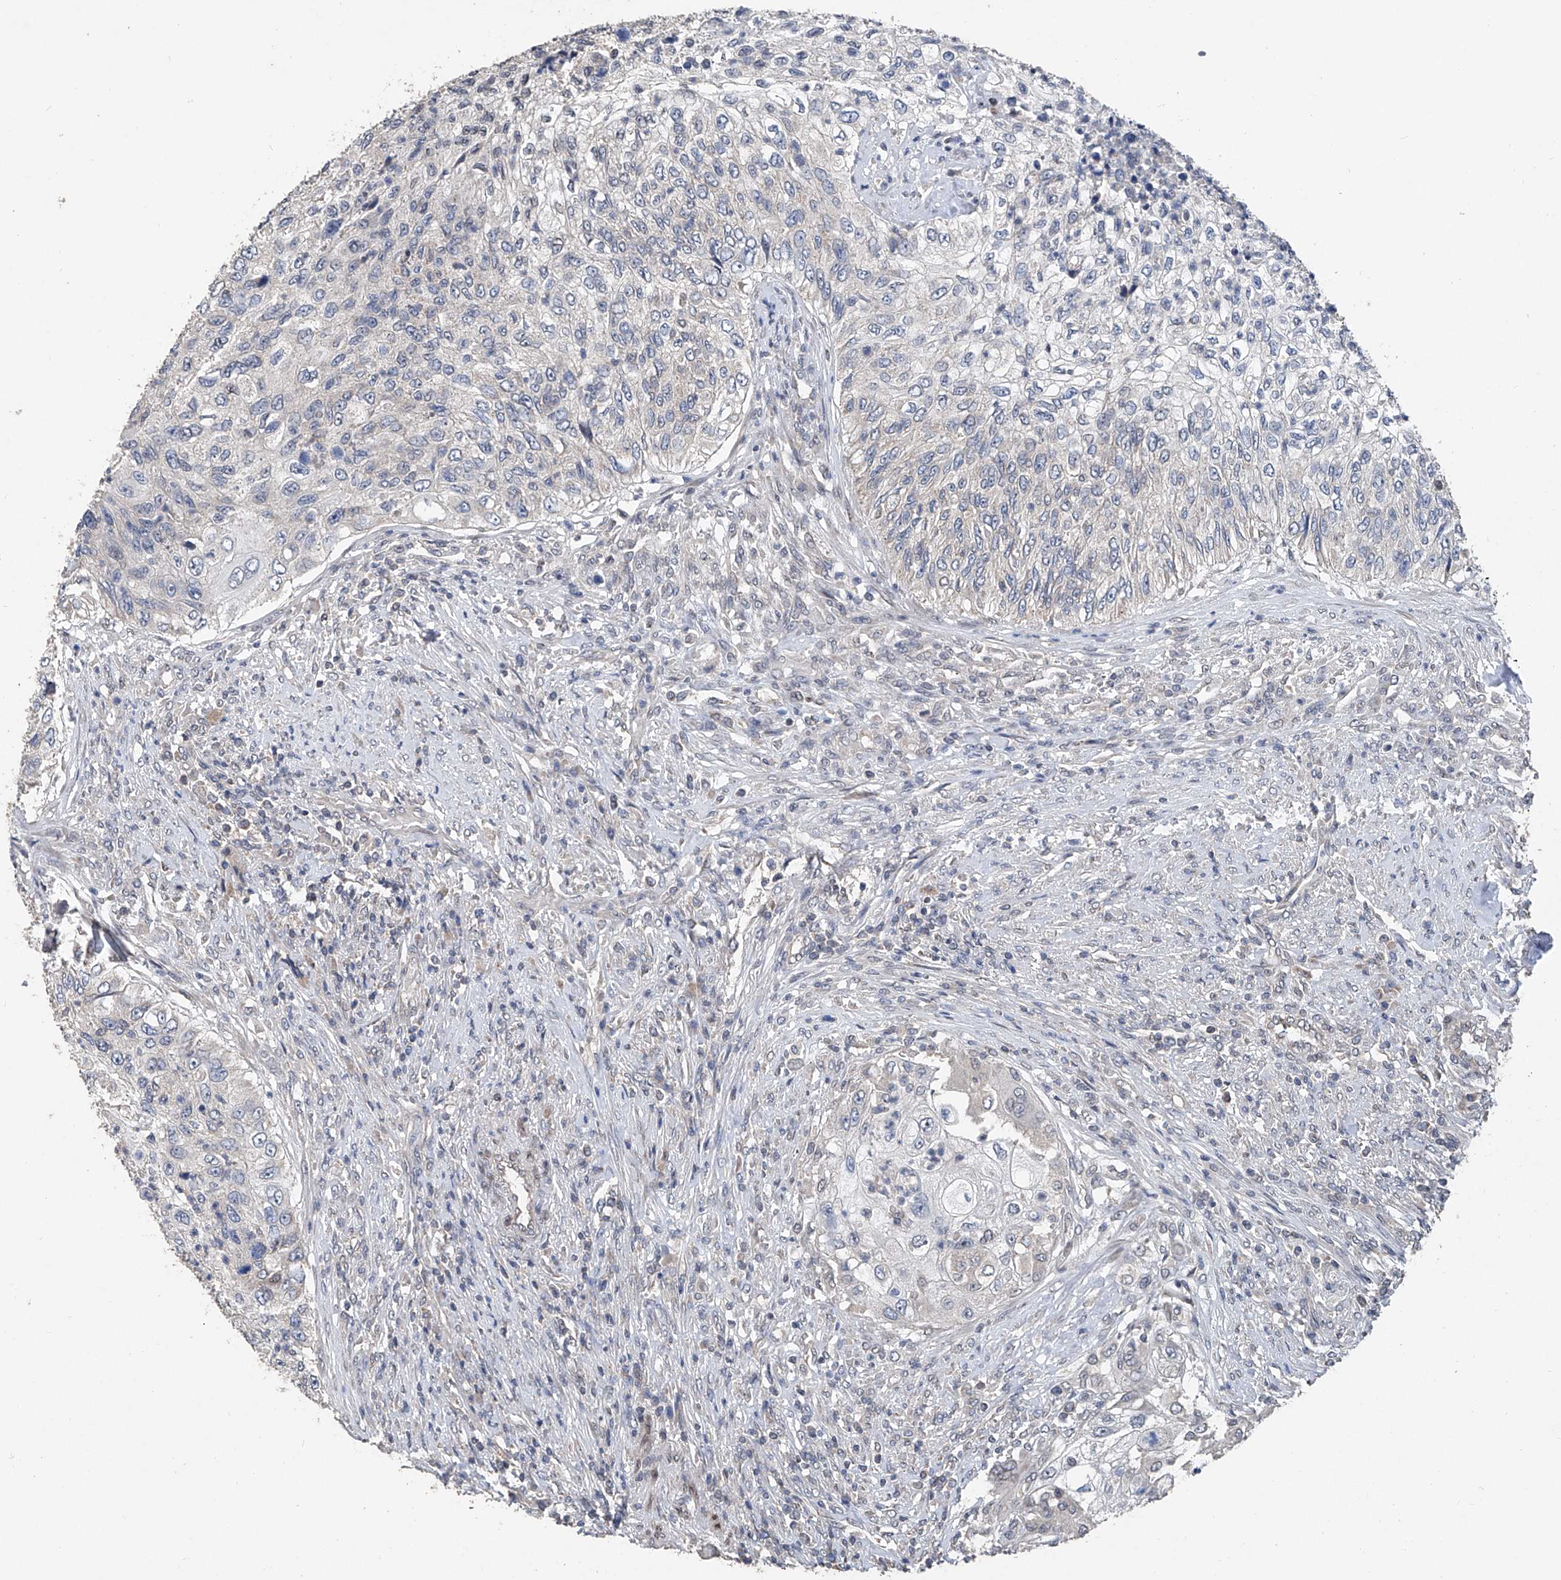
{"staining": {"intensity": "negative", "quantity": "none", "location": "none"}, "tissue": "urothelial cancer", "cell_type": "Tumor cells", "image_type": "cancer", "snomed": [{"axis": "morphology", "description": "Urothelial carcinoma, High grade"}, {"axis": "topography", "description": "Urinary bladder"}], "caption": "Immunohistochemistry (IHC) photomicrograph of neoplastic tissue: urothelial cancer stained with DAB exhibits no significant protein positivity in tumor cells.", "gene": "BCKDHB", "patient": {"sex": "female", "age": 60}}